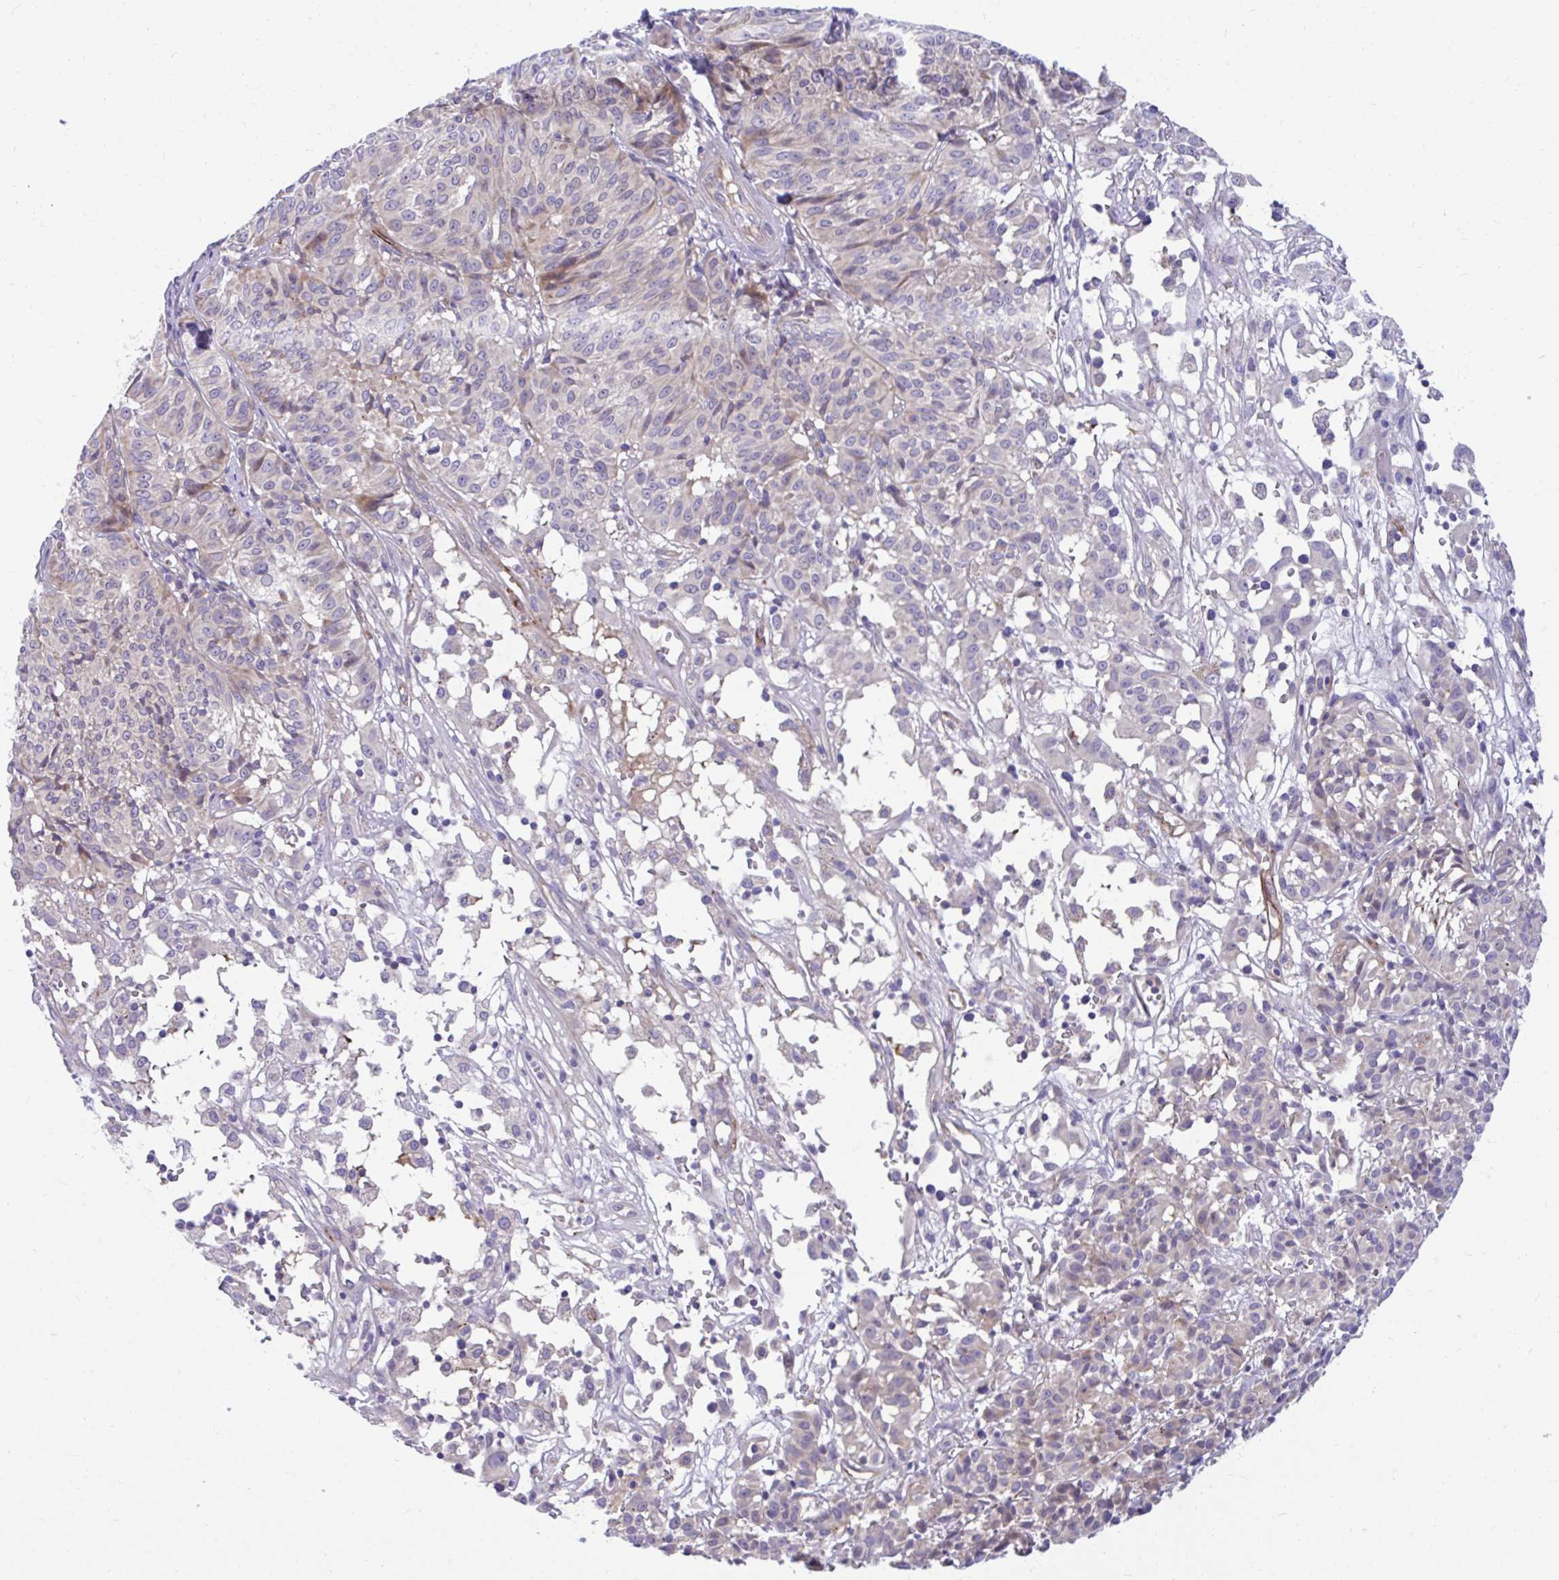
{"staining": {"intensity": "weak", "quantity": "<25%", "location": "cytoplasmic/membranous"}, "tissue": "melanoma", "cell_type": "Tumor cells", "image_type": "cancer", "snomed": [{"axis": "morphology", "description": "Malignant melanoma, NOS"}, {"axis": "topography", "description": "Skin"}], "caption": "Protein analysis of melanoma shows no significant staining in tumor cells. (Brightfield microscopy of DAB (3,3'-diaminobenzidine) immunohistochemistry (IHC) at high magnification).", "gene": "ESPNL", "patient": {"sex": "female", "age": 72}}